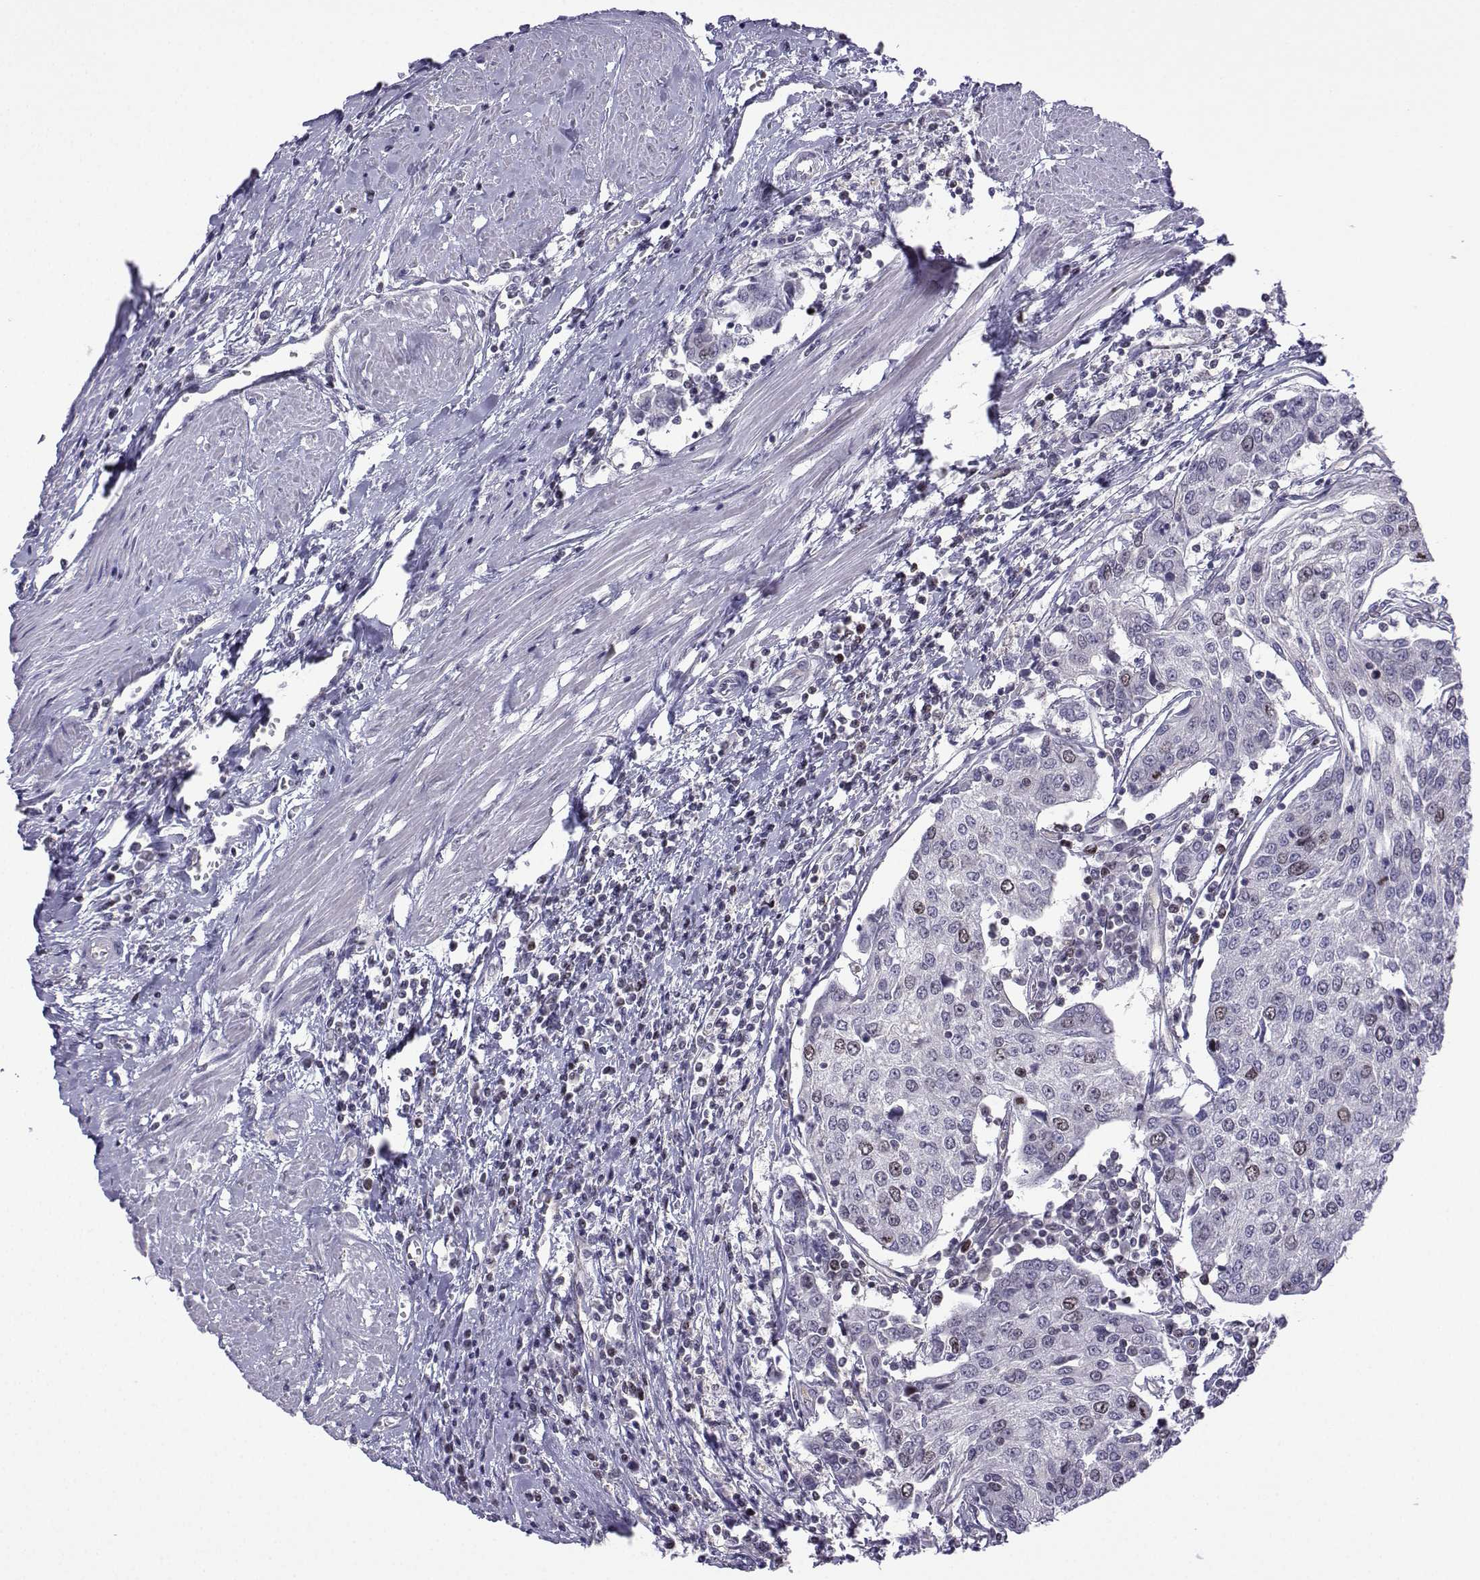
{"staining": {"intensity": "negative", "quantity": "none", "location": "none"}, "tissue": "urothelial cancer", "cell_type": "Tumor cells", "image_type": "cancer", "snomed": [{"axis": "morphology", "description": "Urothelial carcinoma, High grade"}, {"axis": "topography", "description": "Urinary bladder"}], "caption": "Urothelial cancer was stained to show a protein in brown. There is no significant expression in tumor cells.", "gene": "INCENP", "patient": {"sex": "female", "age": 85}}